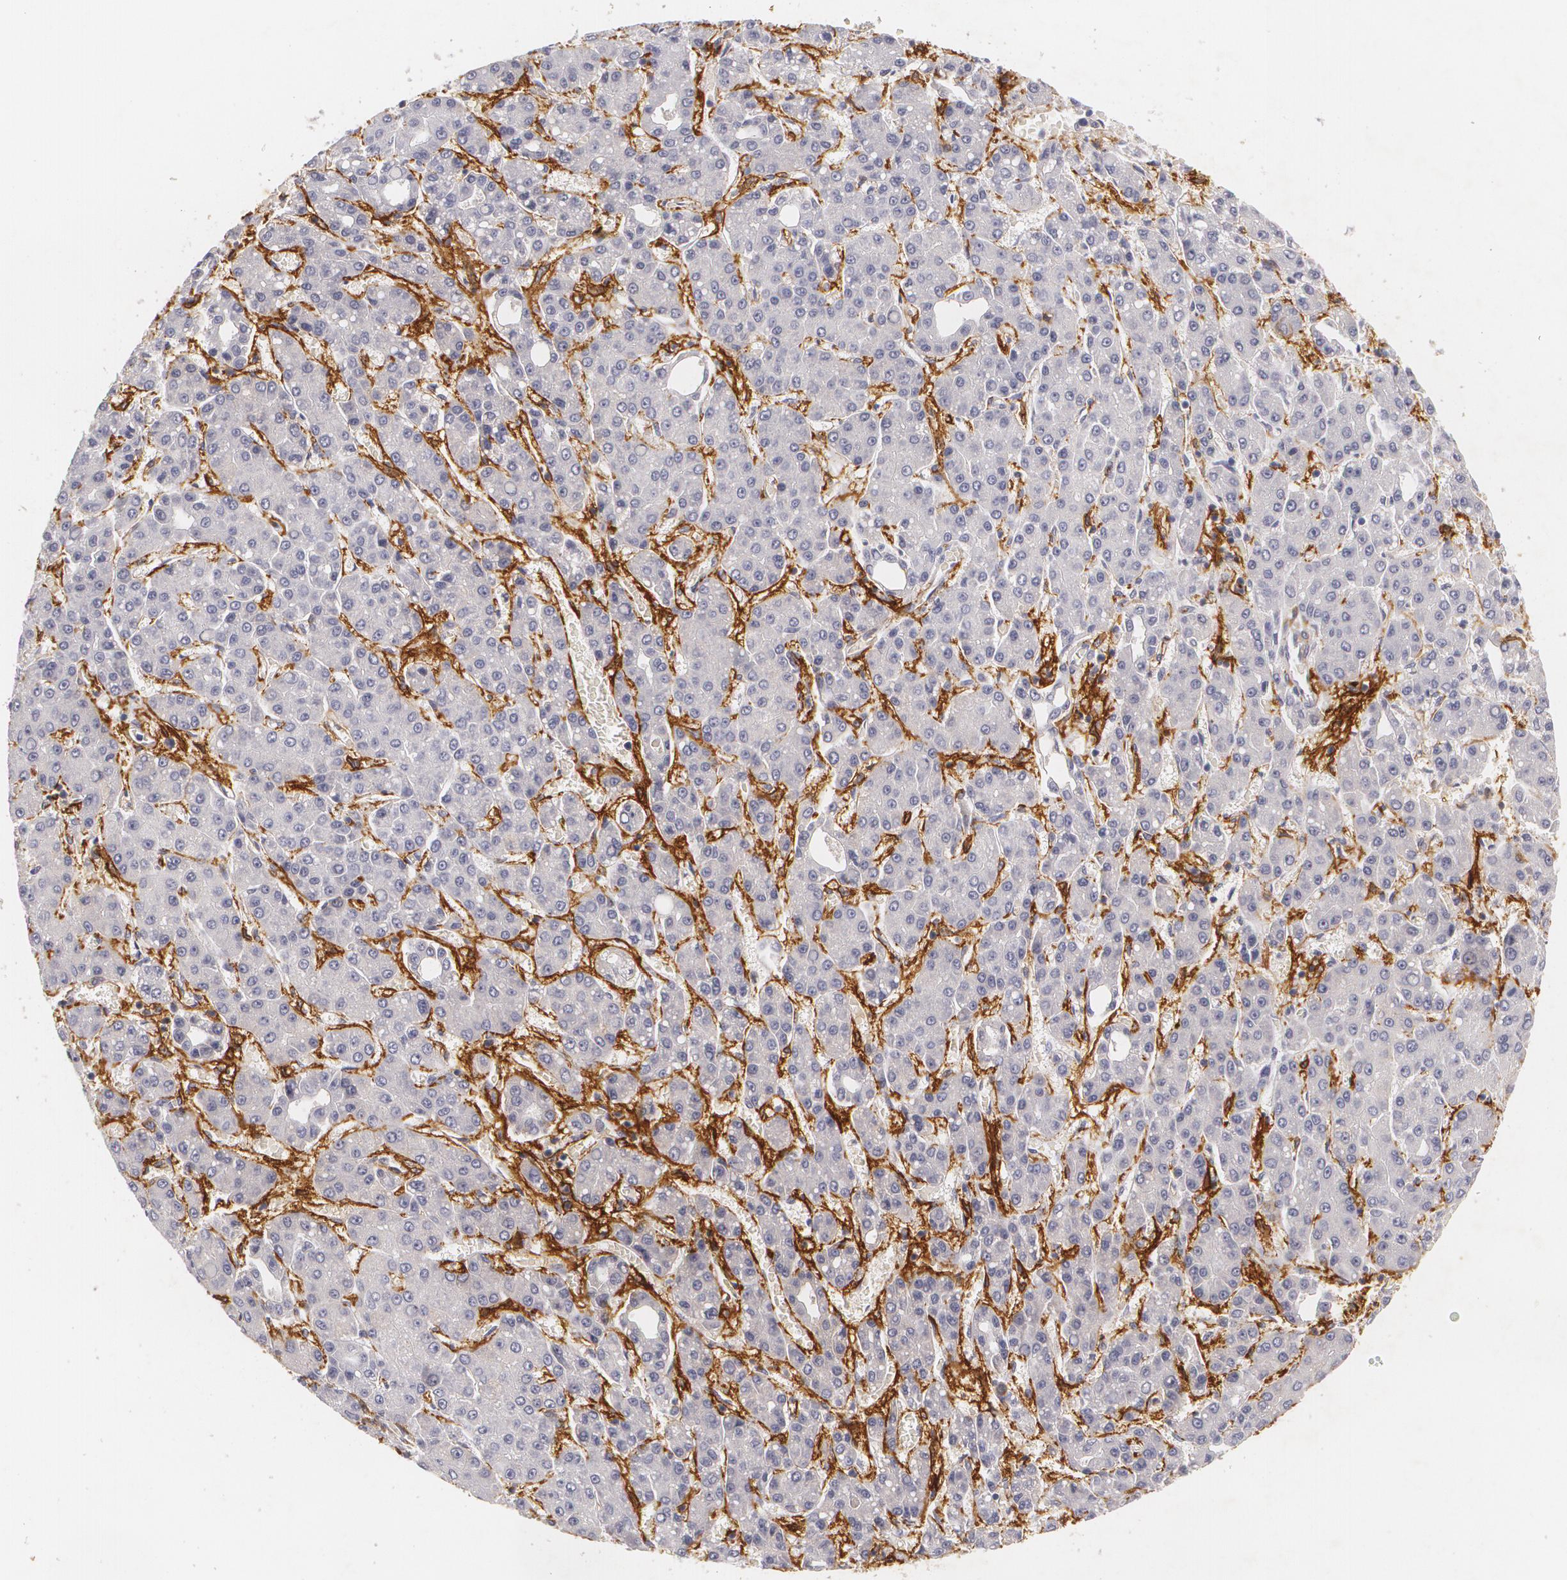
{"staining": {"intensity": "negative", "quantity": "none", "location": "none"}, "tissue": "liver cancer", "cell_type": "Tumor cells", "image_type": "cancer", "snomed": [{"axis": "morphology", "description": "Carcinoma, Hepatocellular, NOS"}, {"axis": "topography", "description": "Liver"}], "caption": "This histopathology image is of liver hepatocellular carcinoma stained with immunohistochemistry to label a protein in brown with the nuclei are counter-stained blue. There is no staining in tumor cells.", "gene": "NGFR", "patient": {"sex": "male", "age": 69}}